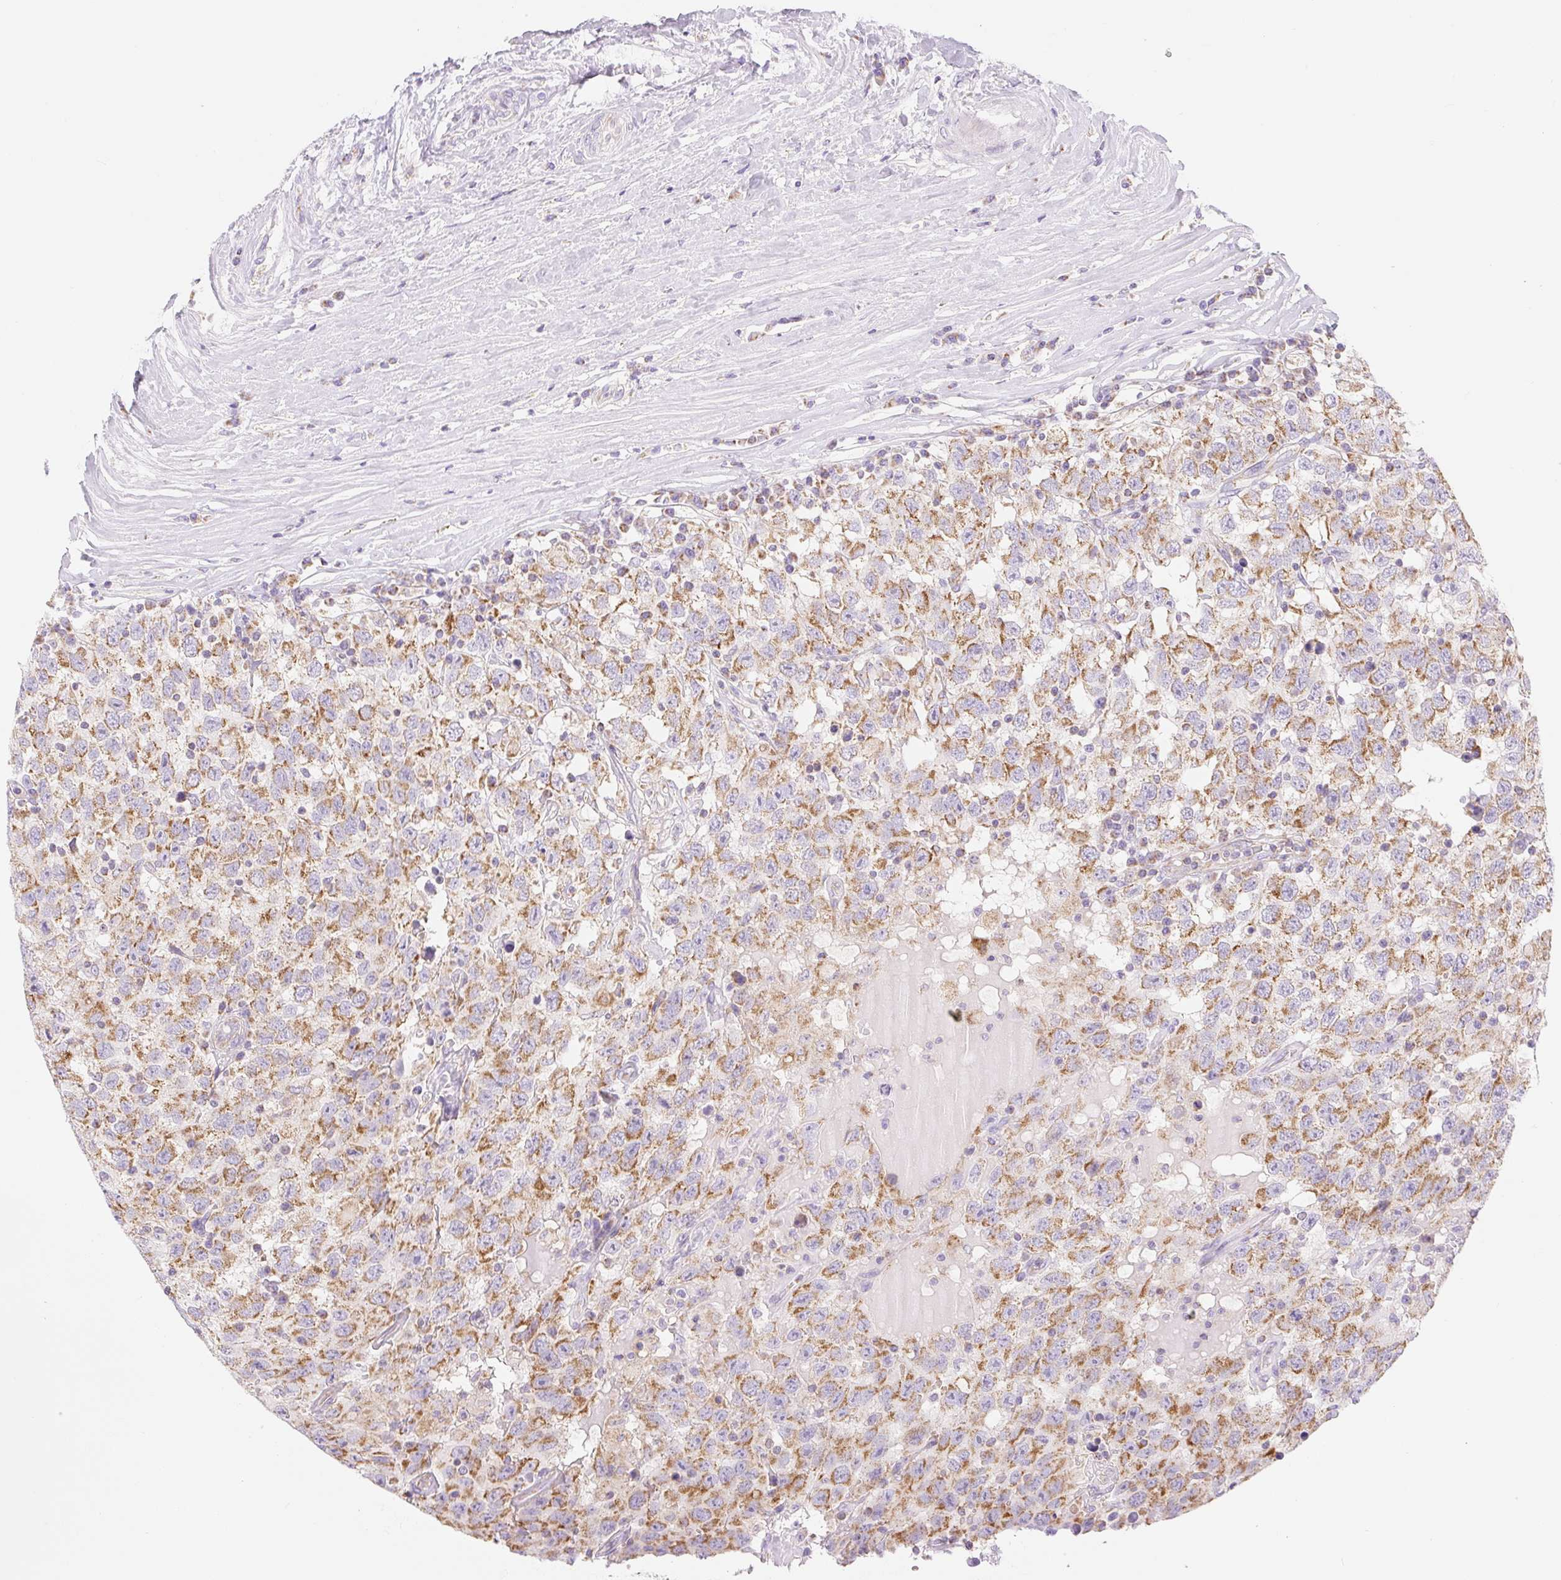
{"staining": {"intensity": "moderate", "quantity": ">75%", "location": "cytoplasmic/membranous"}, "tissue": "testis cancer", "cell_type": "Tumor cells", "image_type": "cancer", "snomed": [{"axis": "morphology", "description": "Seminoma, NOS"}, {"axis": "topography", "description": "Testis"}], "caption": "Human testis seminoma stained for a protein (brown) reveals moderate cytoplasmic/membranous positive expression in about >75% of tumor cells.", "gene": "FOCAD", "patient": {"sex": "male", "age": 41}}